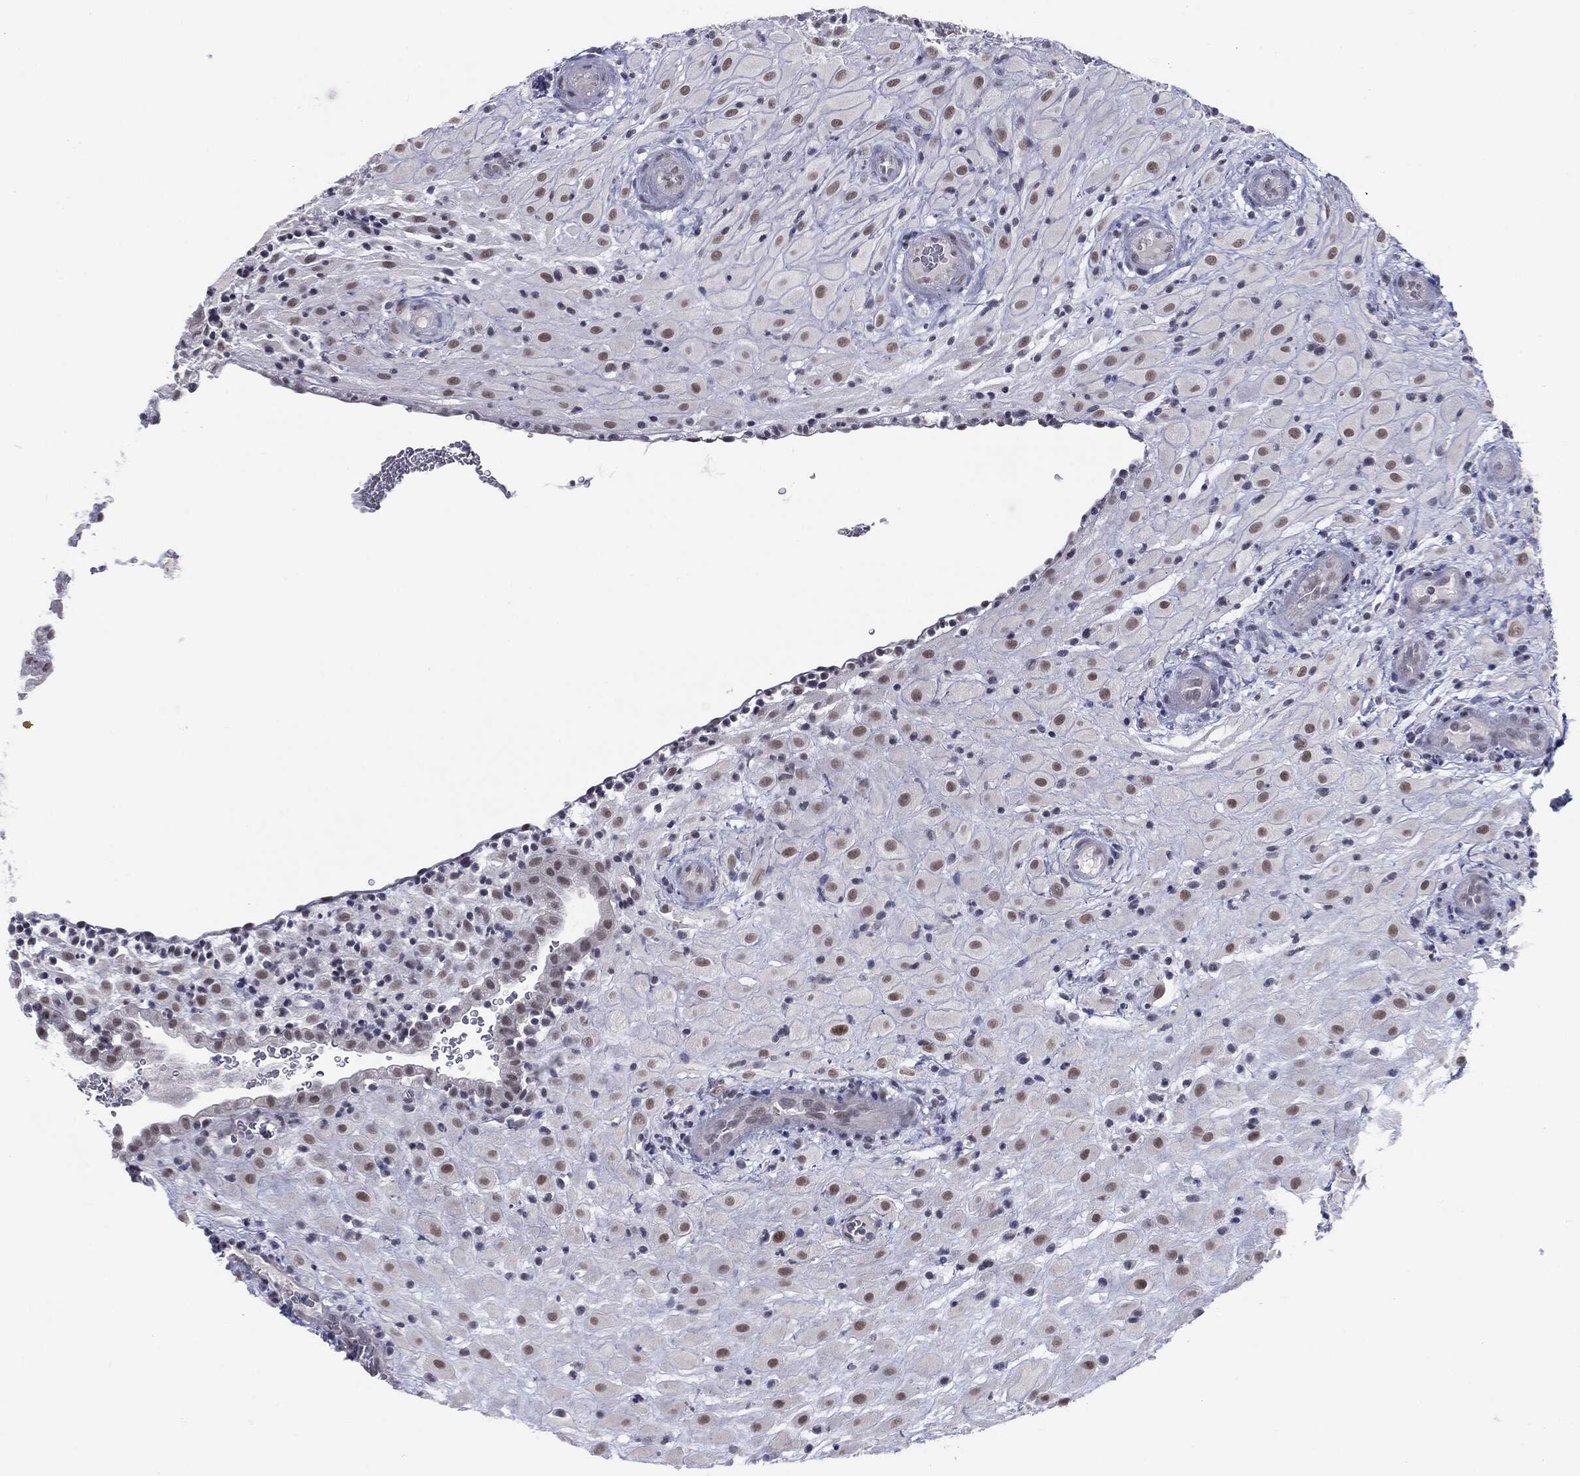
{"staining": {"intensity": "moderate", "quantity": "<25%", "location": "nuclear"}, "tissue": "placenta", "cell_type": "Decidual cells", "image_type": "normal", "snomed": [{"axis": "morphology", "description": "Normal tissue, NOS"}, {"axis": "topography", "description": "Placenta"}], "caption": "Human placenta stained for a protein (brown) exhibits moderate nuclear positive expression in approximately <25% of decidual cells.", "gene": "SLC5A5", "patient": {"sex": "female", "age": 19}}